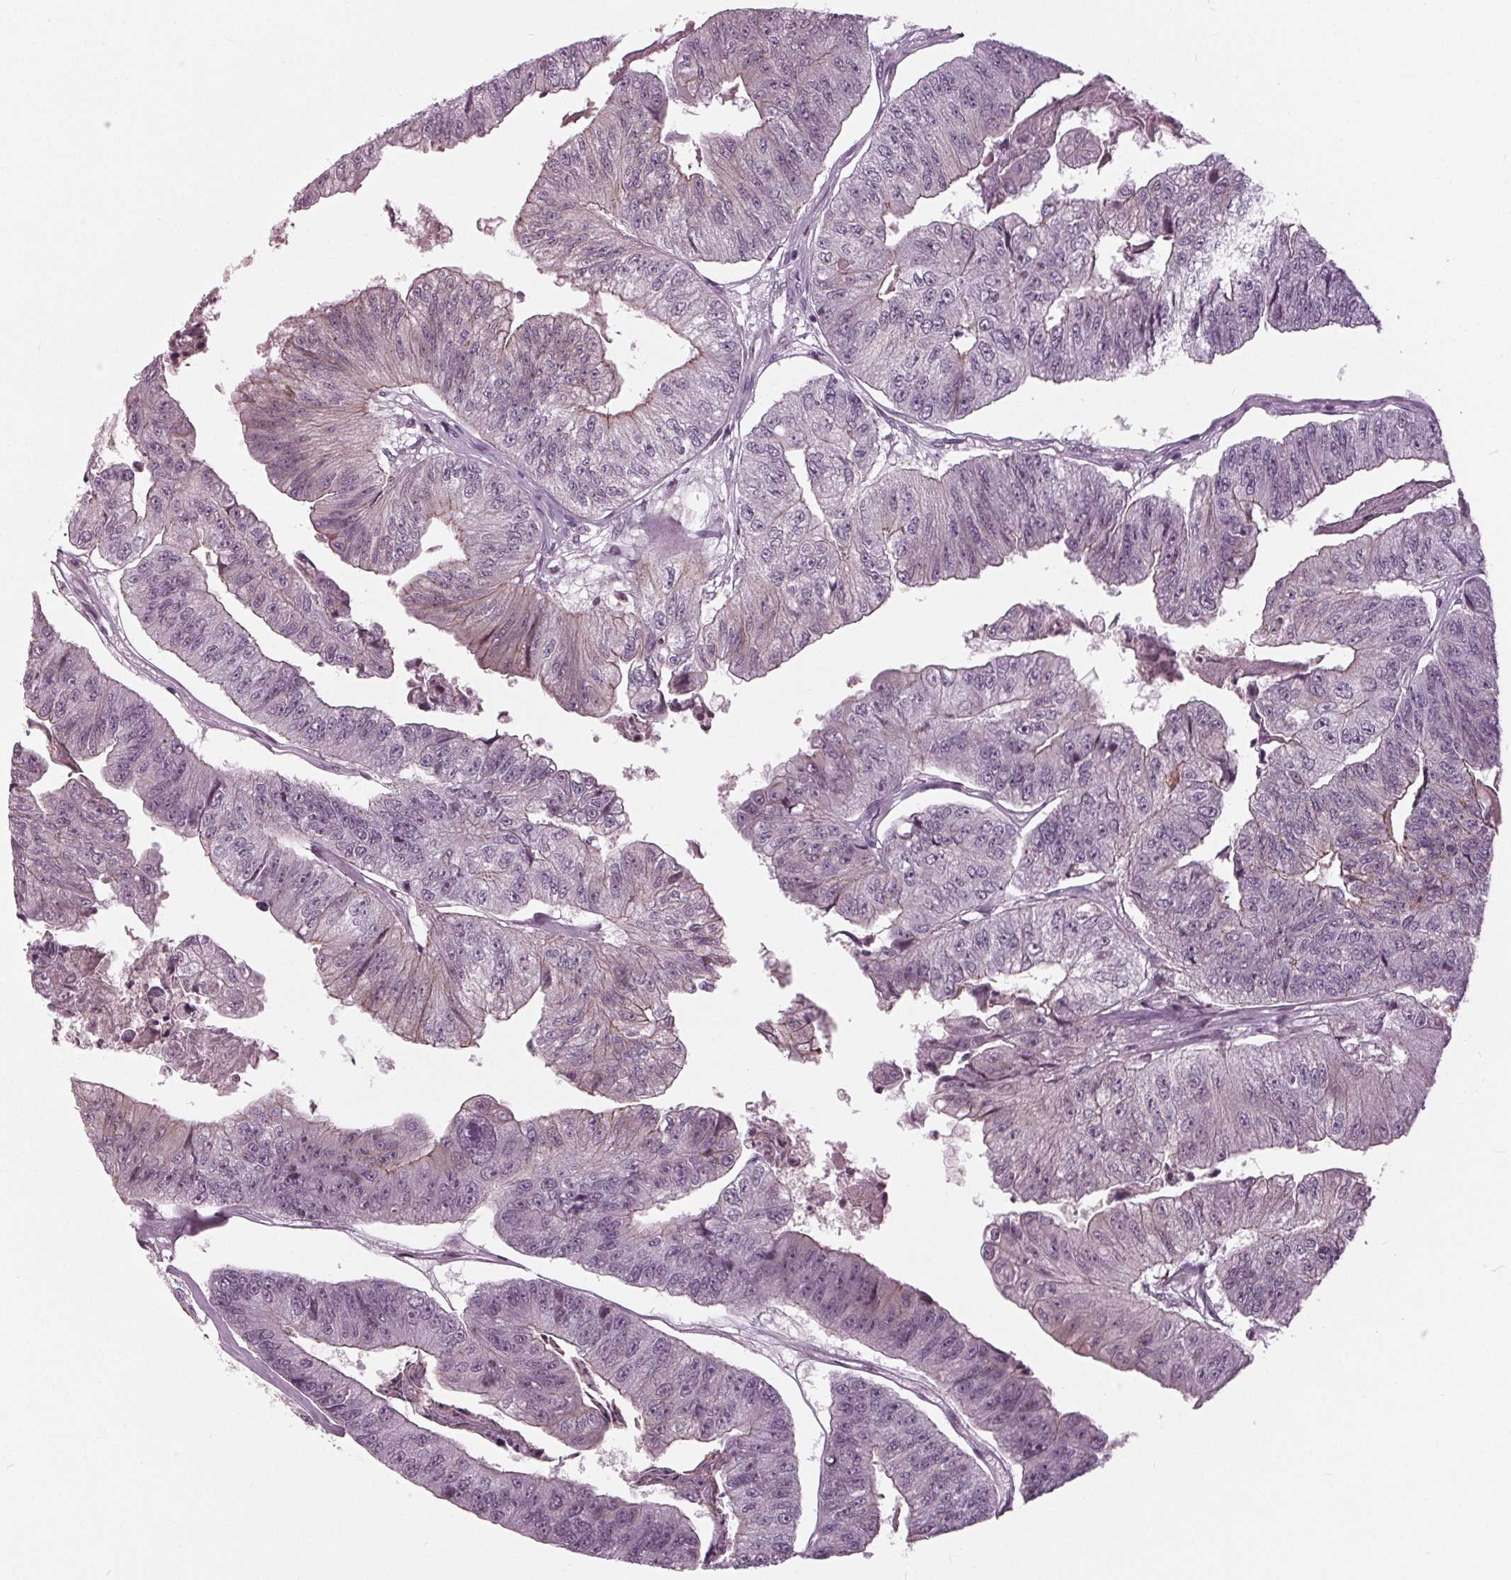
{"staining": {"intensity": "moderate", "quantity": "<25%", "location": "cytoplasmic/membranous"}, "tissue": "colorectal cancer", "cell_type": "Tumor cells", "image_type": "cancer", "snomed": [{"axis": "morphology", "description": "Adenocarcinoma, NOS"}, {"axis": "topography", "description": "Colon"}], "caption": "The image exhibits a brown stain indicating the presence of a protein in the cytoplasmic/membranous of tumor cells in colorectal cancer.", "gene": "SLC9A4", "patient": {"sex": "female", "age": 67}}